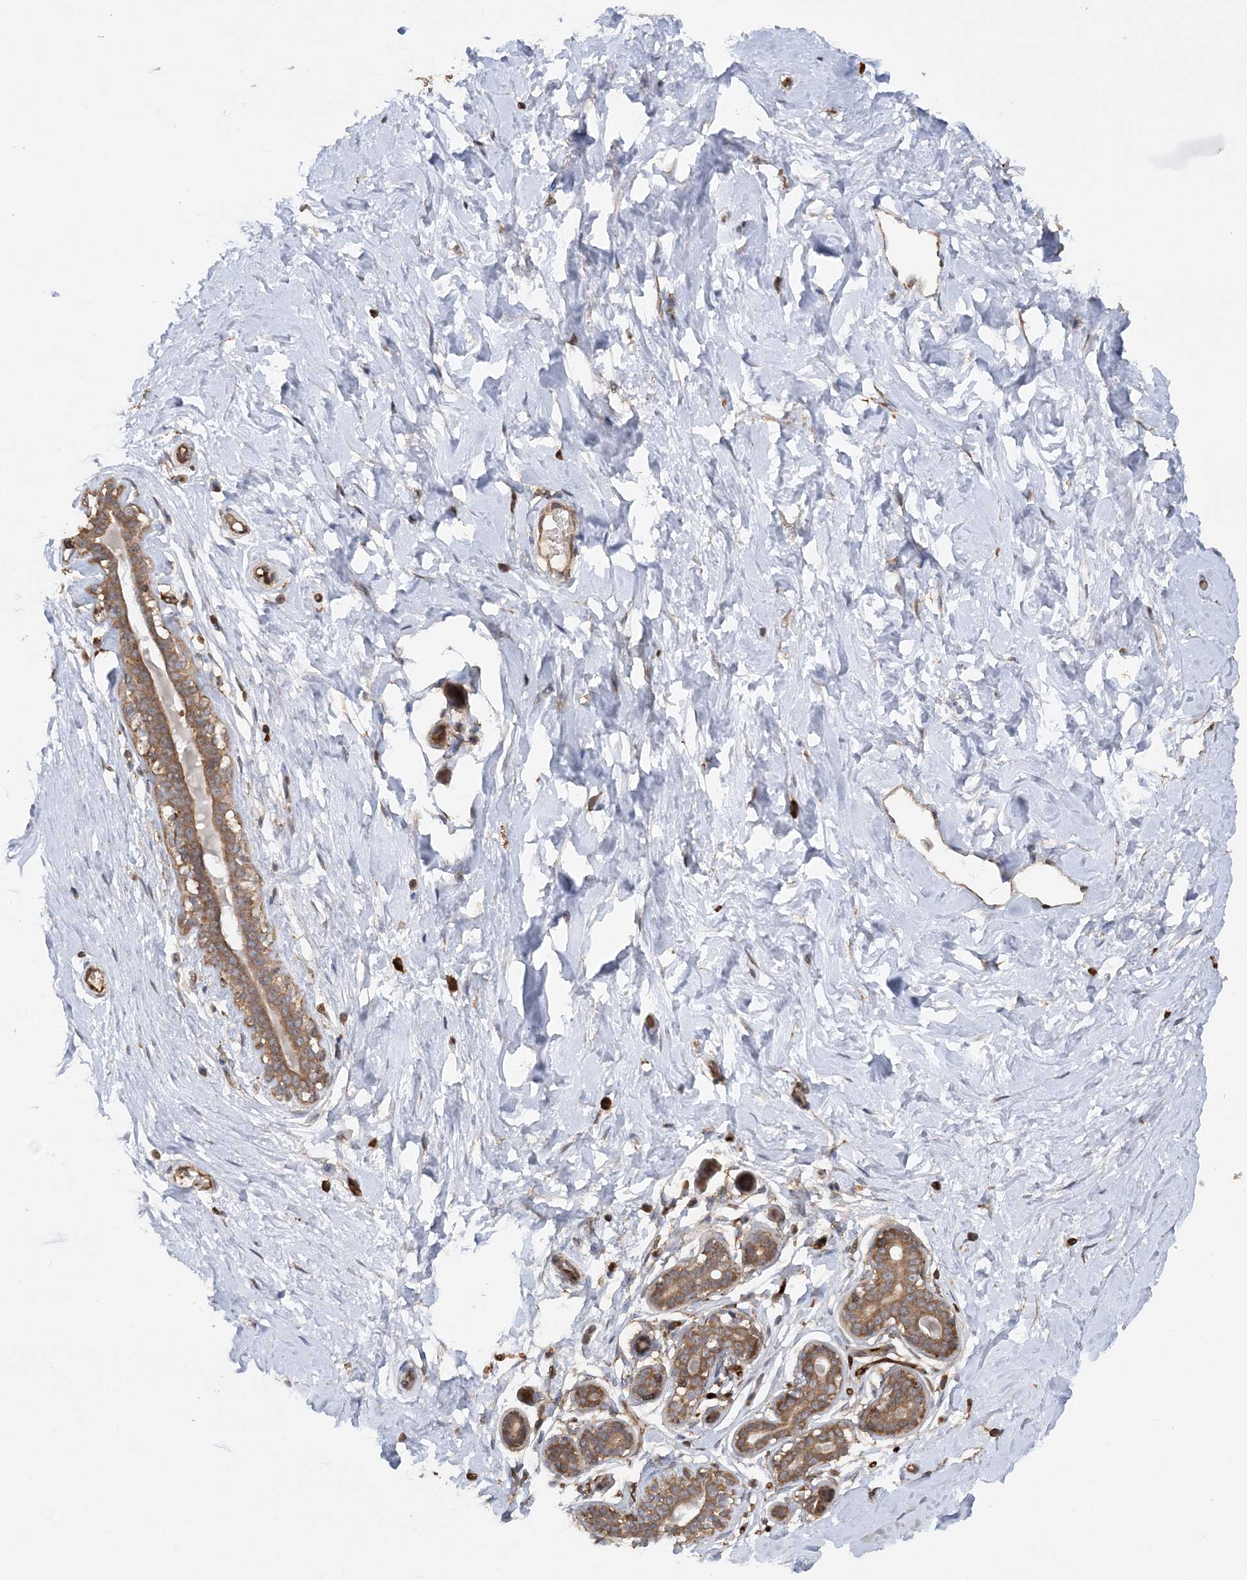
{"staining": {"intensity": "strong", "quantity": ">75%", "location": "cytoplasmic/membranous"}, "tissue": "breast", "cell_type": "Adipocytes", "image_type": "normal", "snomed": [{"axis": "morphology", "description": "Normal tissue, NOS"}, {"axis": "morphology", "description": "Adenoma, NOS"}, {"axis": "topography", "description": "Breast"}], "caption": "Normal breast demonstrates strong cytoplasmic/membranous positivity in about >75% of adipocytes, visualized by immunohistochemistry. The staining is performed using DAB brown chromogen to label protein expression. The nuclei are counter-stained blue using hematoxylin.", "gene": "ACAP2", "patient": {"sex": "female", "age": 23}}